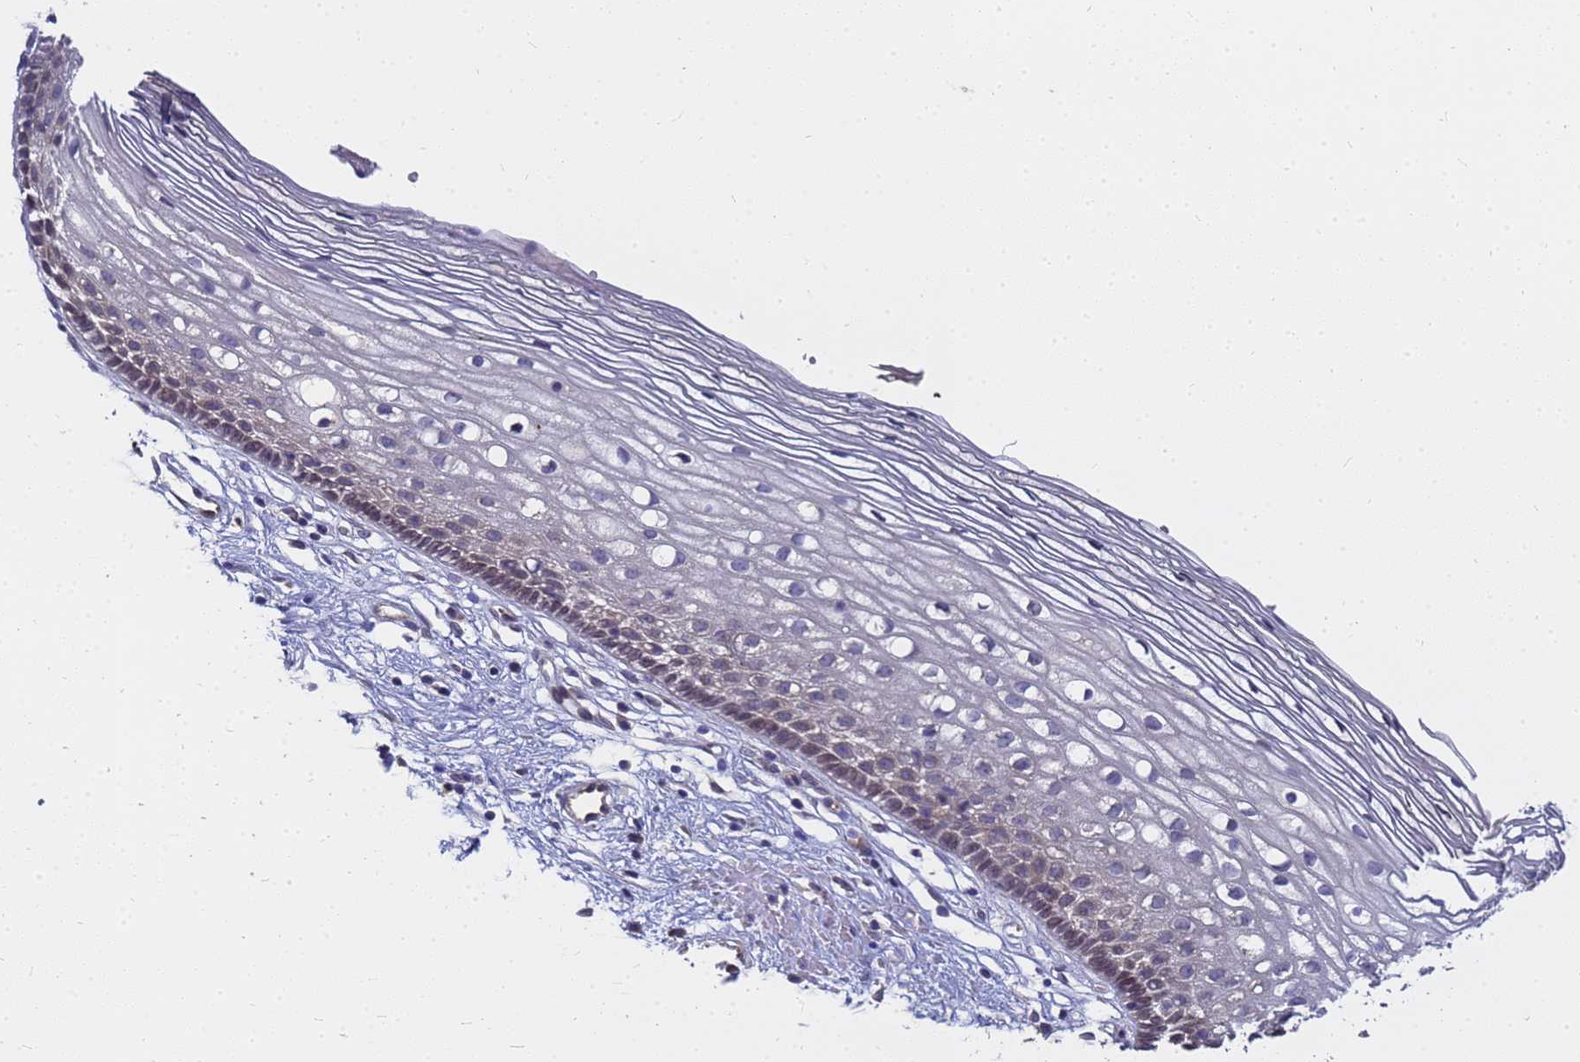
{"staining": {"intensity": "negative", "quantity": "none", "location": "none"}, "tissue": "cervix", "cell_type": "Glandular cells", "image_type": "normal", "snomed": [{"axis": "morphology", "description": "Normal tissue, NOS"}, {"axis": "topography", "description": "Cervix"}], "caption": "Protein analysis of normal cervix reveals no significant expression in glandular cells.", "gene": "FAM166B", "patient": {"sex": "female", "age": 27}}